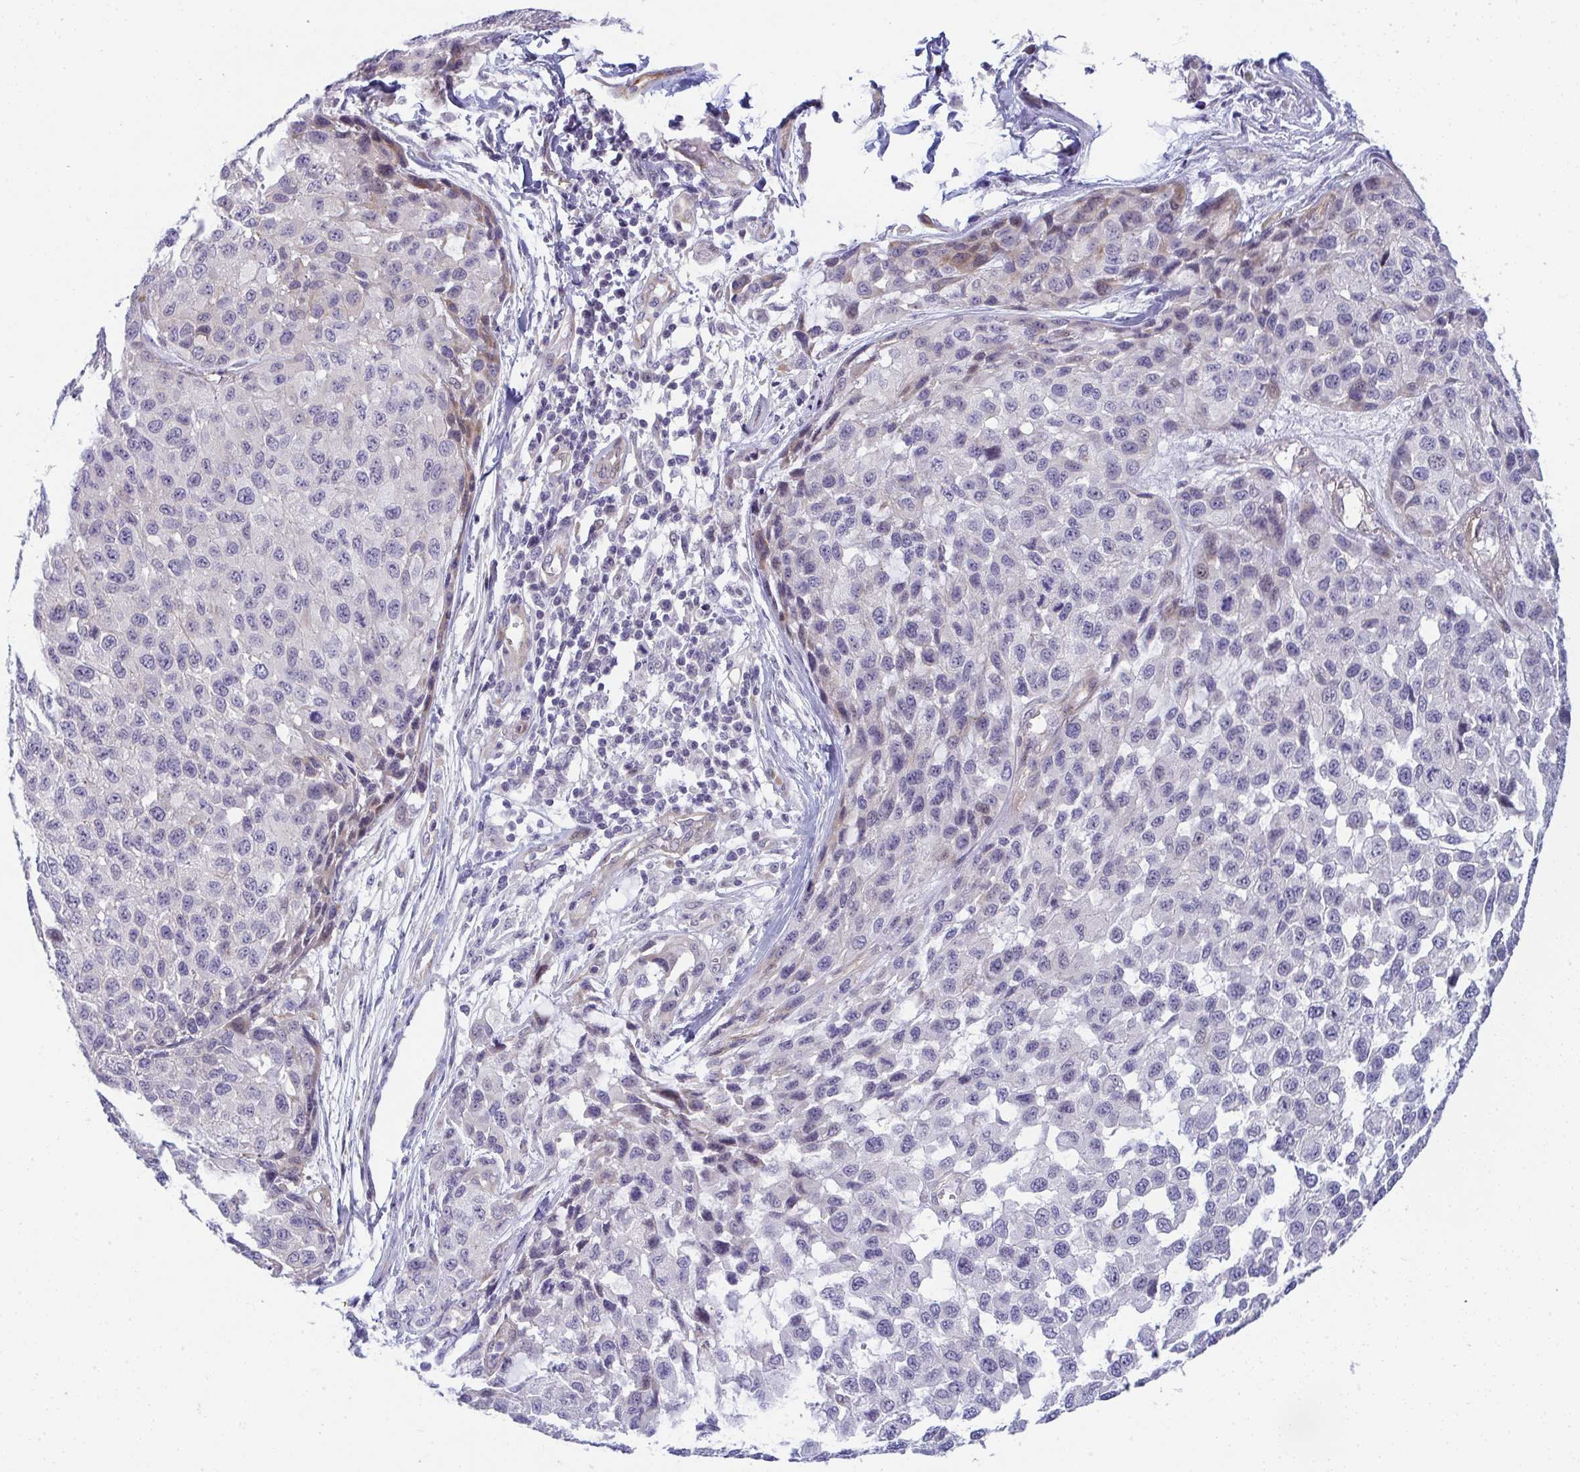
{"staining": {"intensity": "negative", "quantity": "none", "location": "none"}, "tissue": "melanoma", "cell_type": "Tumor cells", "image_type": "cancer", "snomed": [{"axis": "morphology", "description": "Malignant melanoma, NOS"}, {"axis": "topography", "description": "Skin"}], "caption": "Human melanoma stained for a protein using immunohistochemistry exhibits no positivity in tumor cells.", "gene": "MYL12A", "patient": {"sex": "male", "age": 62}}